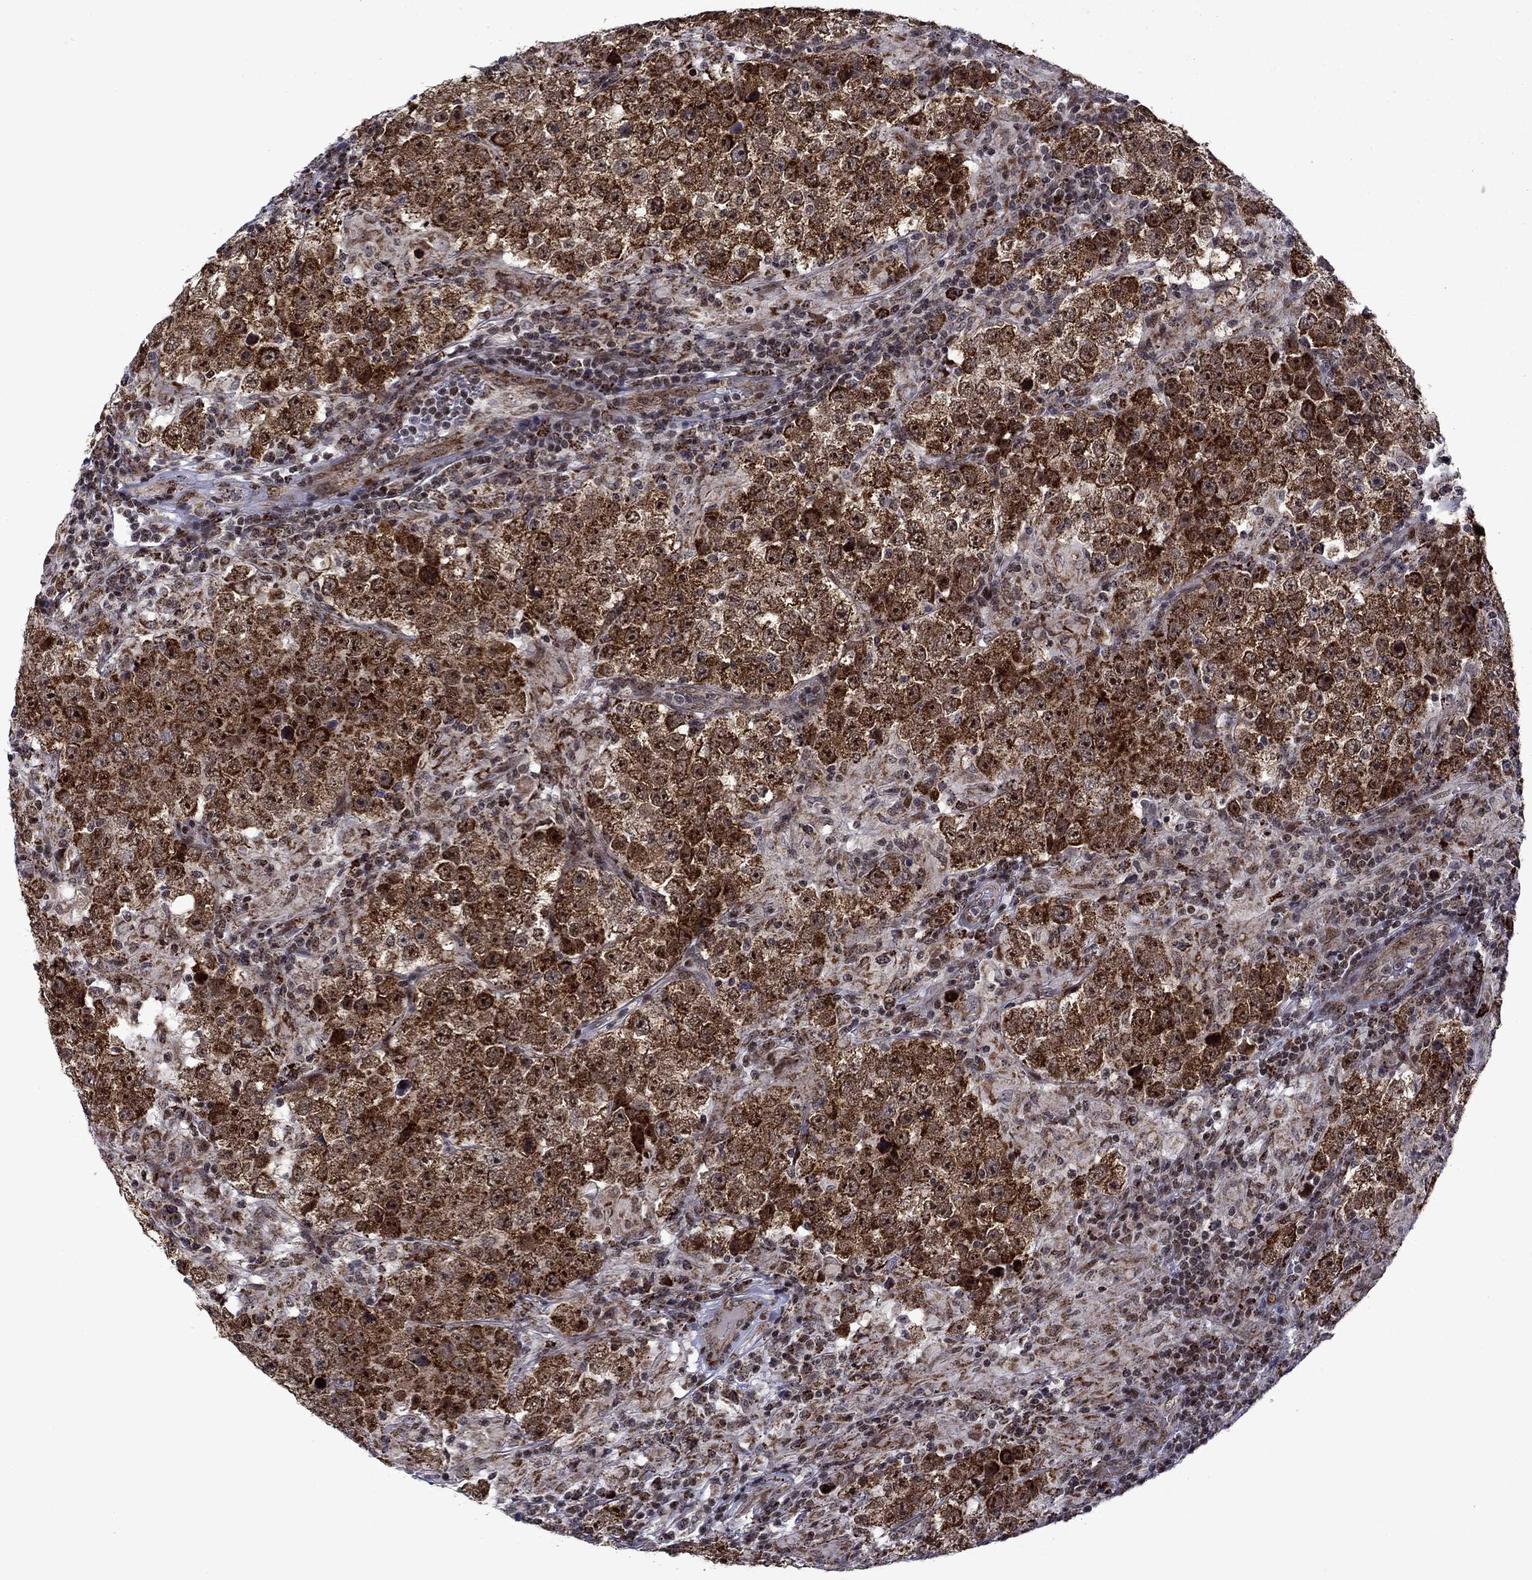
{"staining": {"intensity": "moderate", "quantity": ">75%", "location": "cytoplasmic/membranous"}, "tissue": "testis cancer", "cell_type": "Tumor cells", "image_type": "cancer", "snomed": [{"axis": "morphology", "description": "Seminoma, NOS"}, {"axis": "morphology", "description": "Carcinoma, Embryonal, NOS"}, {"axis": "topography", "description": "Testis"}], "caption": "Protein expression analysis of testis cancer exhibits moderate cytoplasmic/membranous expression in about >75% of tumor cells. The staining was performed using DAB, with brown indicating positive protein expression. Nuclei are stained blue with hematoxylin.", "gene": "SURF2", "patient": {"sex": "male", "age": 41}}